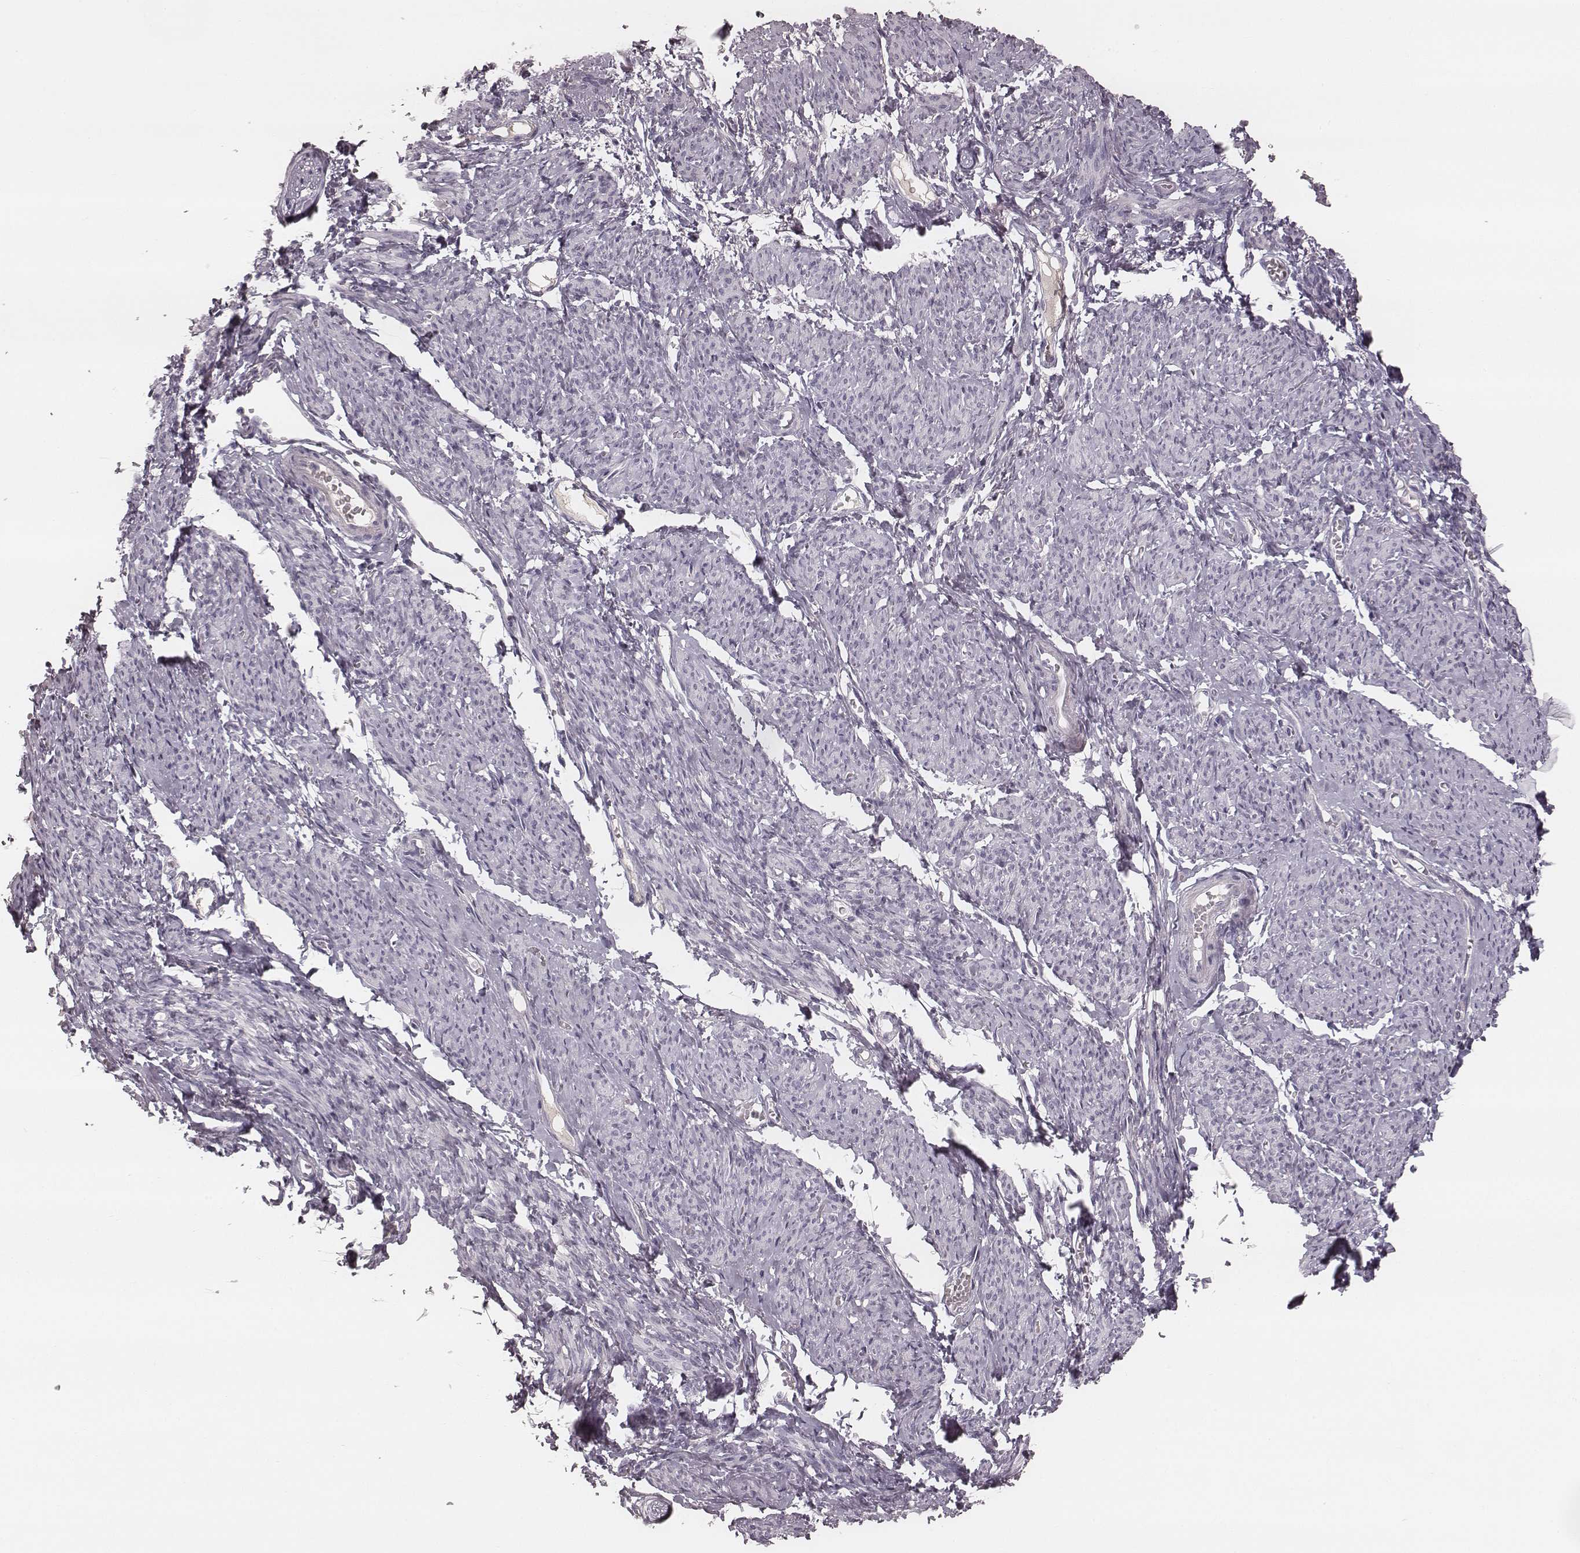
{"staining": {"intensity": "negative", "quantity": "none", "location": "none"}, "tissue": "smooth muscle", "cell_type": "Smooth muscle cells", "image_type": "normal", "snomed": [{"axis": "morphology", "description": "Normal tissue, NOS"}, {"axis": "topography", "description": "Smooth muscle"}], "caption": "Smooth muscle cells are negative for protein expression in benign human smooth muscle.", "gene": "SMIM24", "patient": {"sex": "female", "age": 65}}